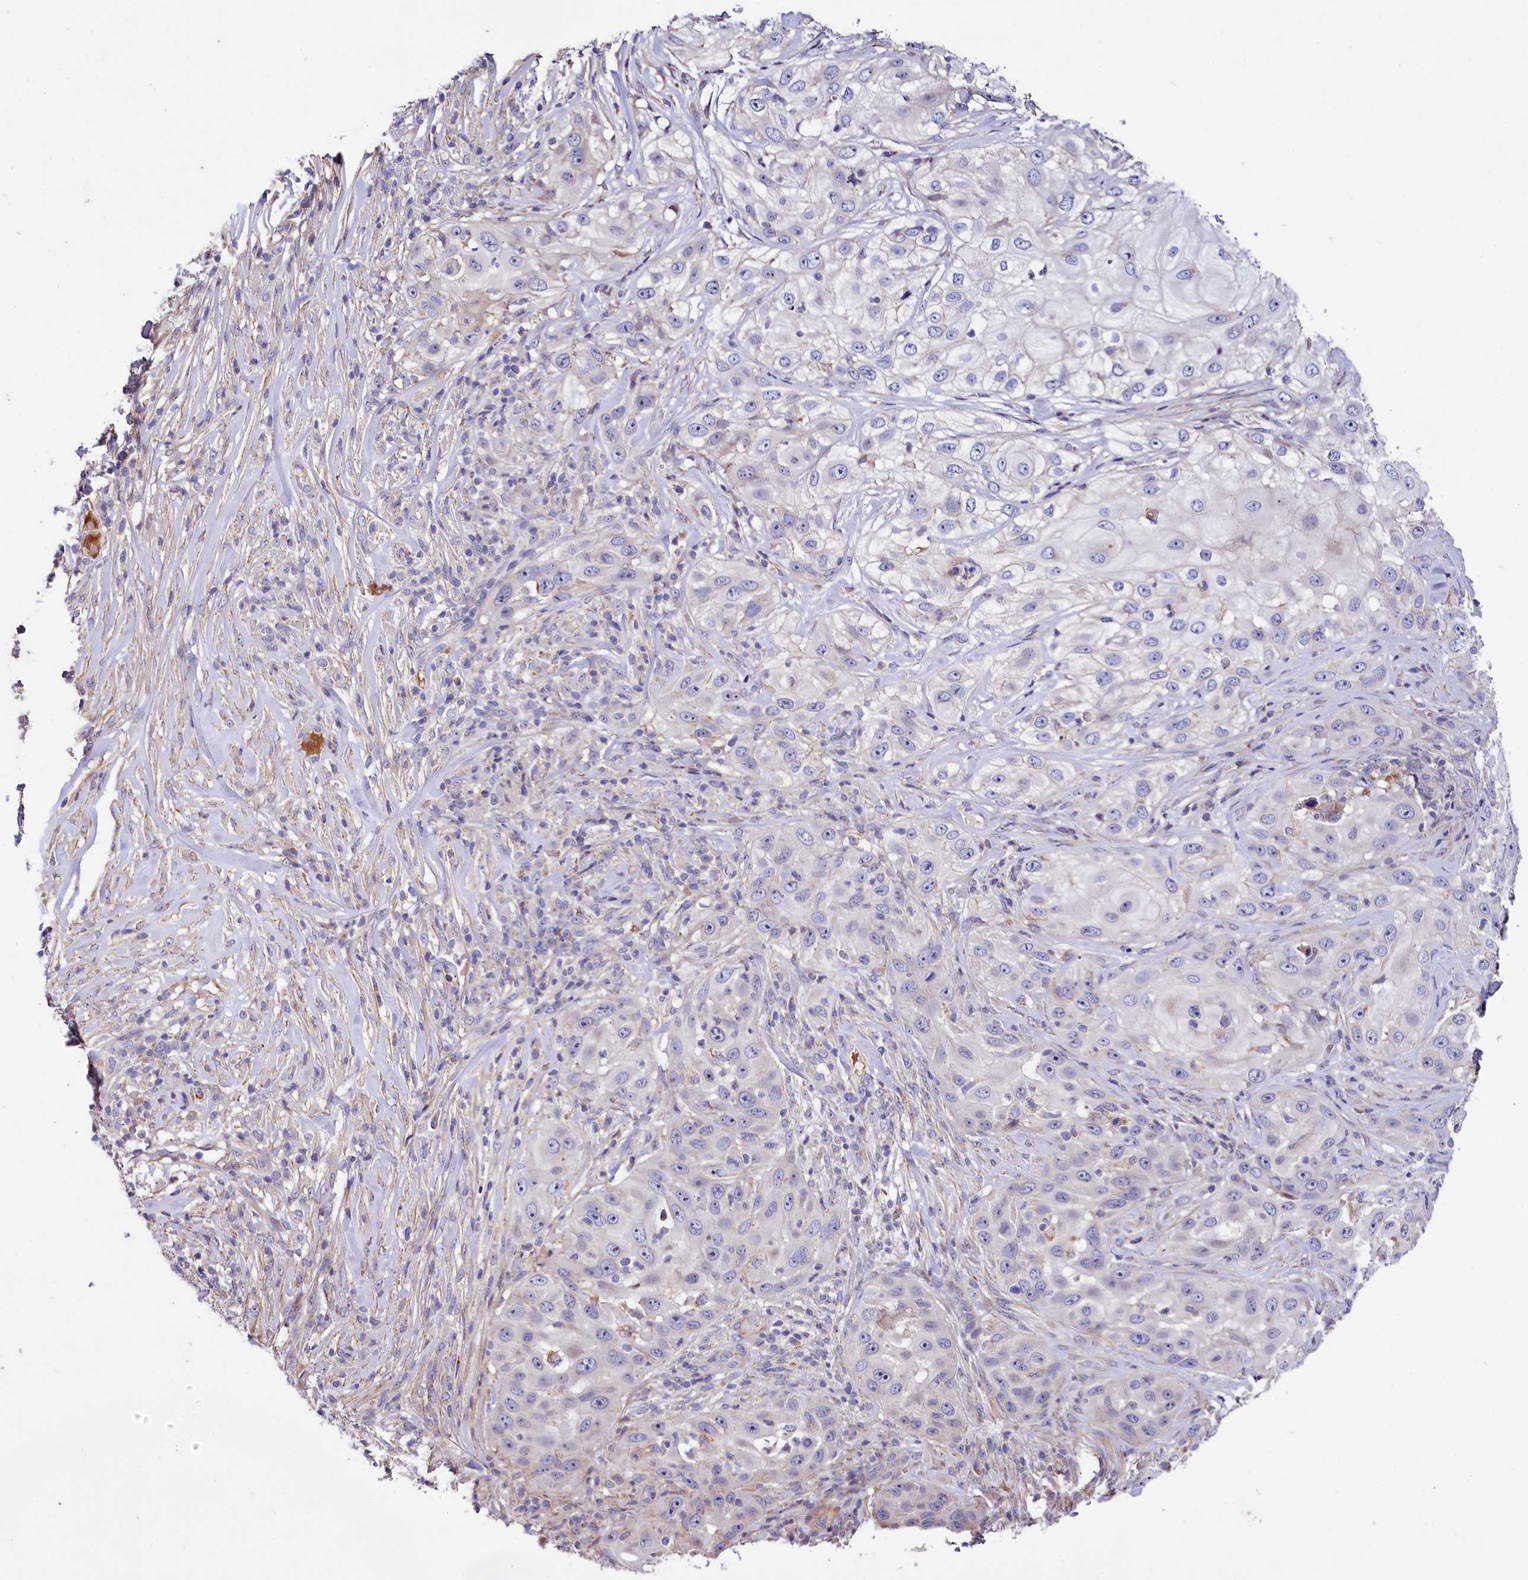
{"staining": {"intensity": "negative", "quantity": "none", "location": "none"}, "tissue": "skin cancer", "cell_type": "Tumor cells", "image_type": "cancer", "snomed": [{"axis": "morphology", "description": "Squamous cell carcinoma, NOS"}, {"axis": "topography", "description": "Skin"}], "caption": "The image demonstrates no staining of tumor cells in skin squamous cell carcinoma.", "gene": "RPUSD3", "patient": {"sex": "female", "age": 44}}